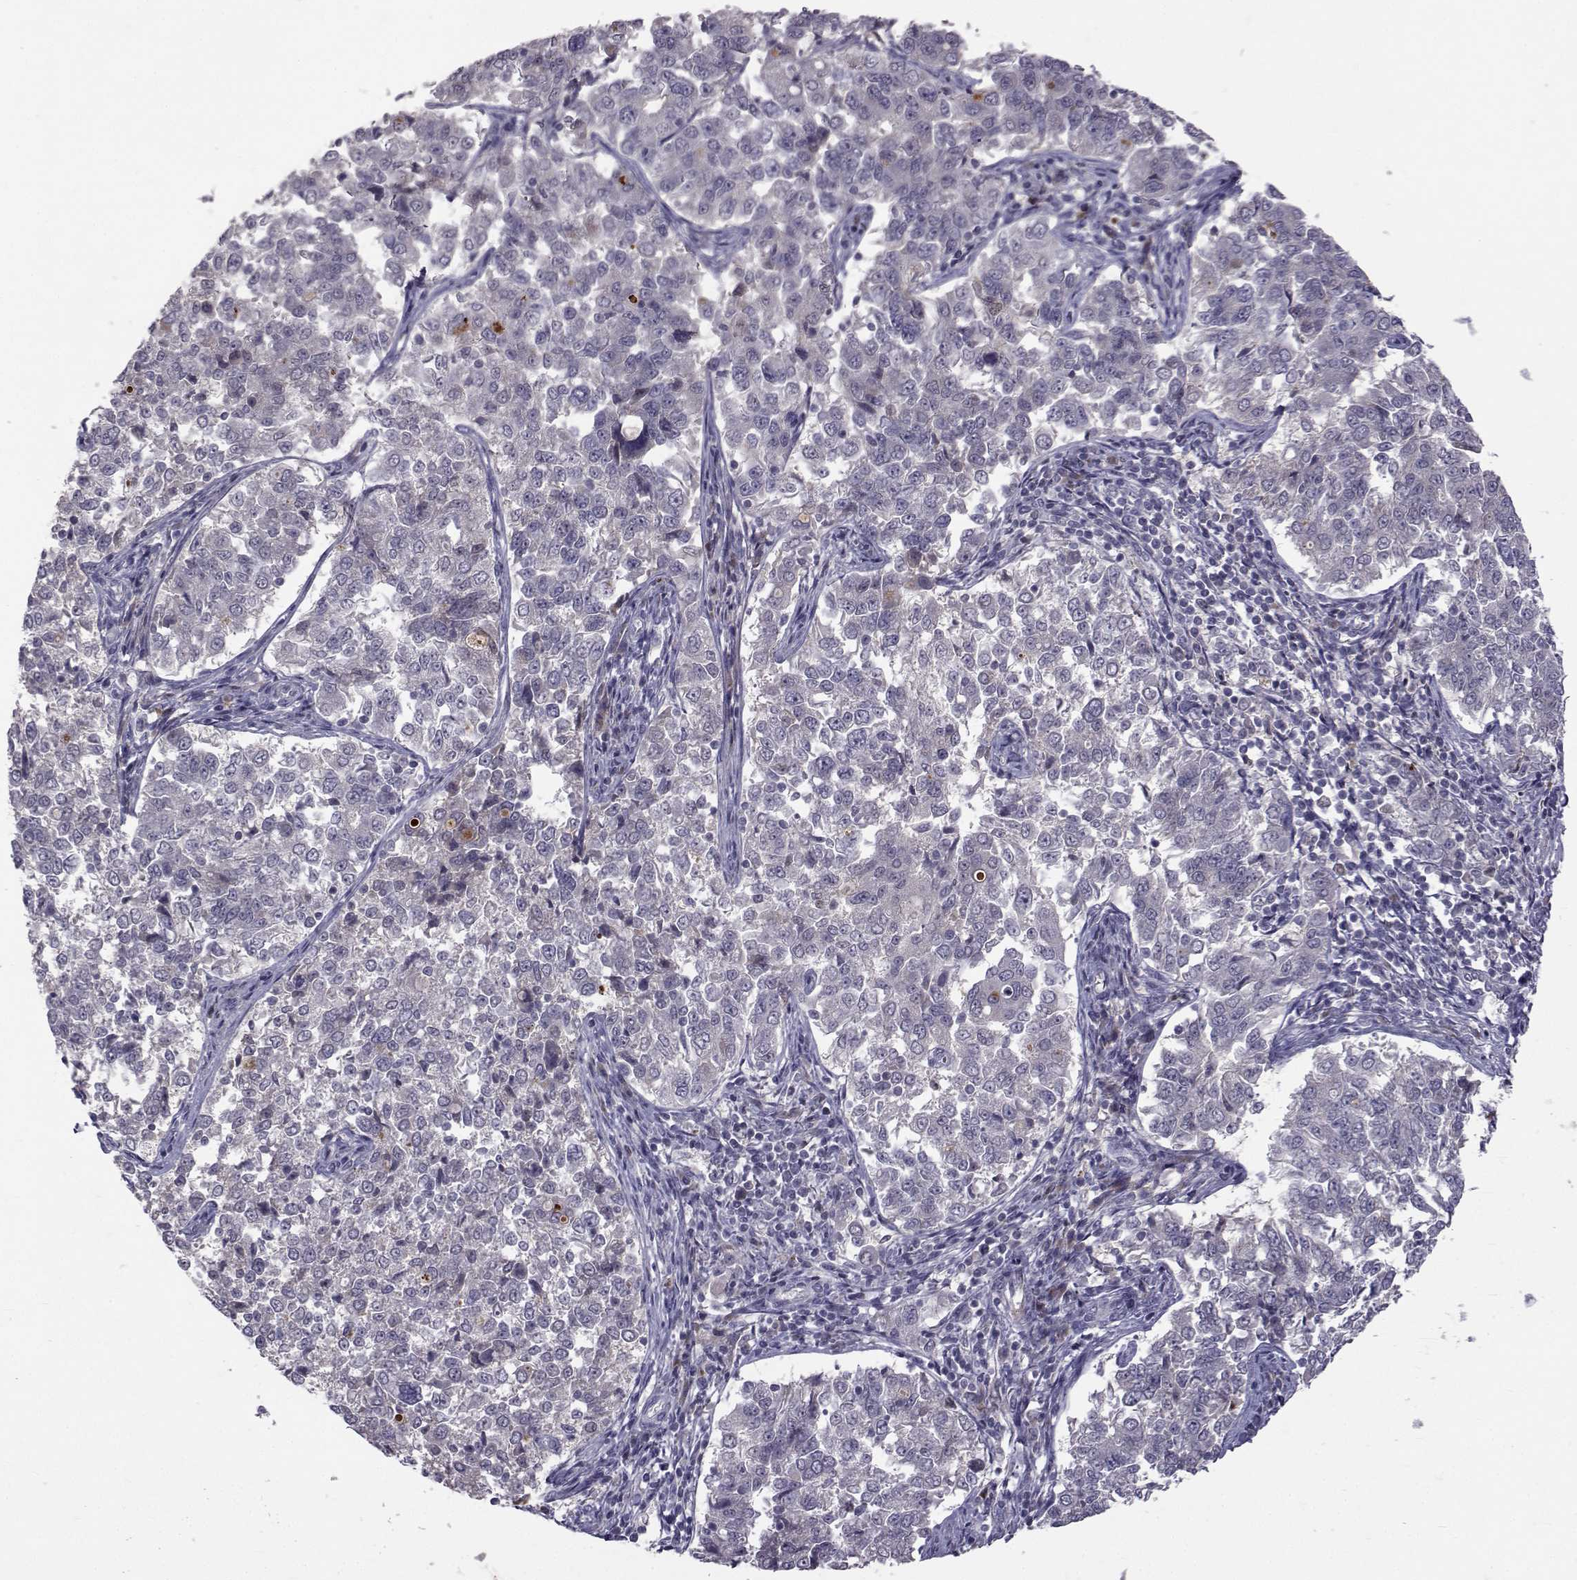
{"staining": {"intensity": "negative", "quantity": "none", "location": "none"}, "tissue": "endometrial cancer", "cell_type": "Tumor cells", "image_type": "cancer", "snomed": [{"axis": "morphology", "description": "Adenocarcinoma, NOS"}, {"axis": "topography", "description": "Endometrium"}], "caption": "DAB (3,3'-diaminobenzidine) immunohistochemical staining of endometrial cancer exhibits no significant expression in tumor cells. (DAB immunohistochemistry with hematoxylin counter stain).", "gene": "TNFRSF11B", "patient": {"sex": "female", "age": 43}}